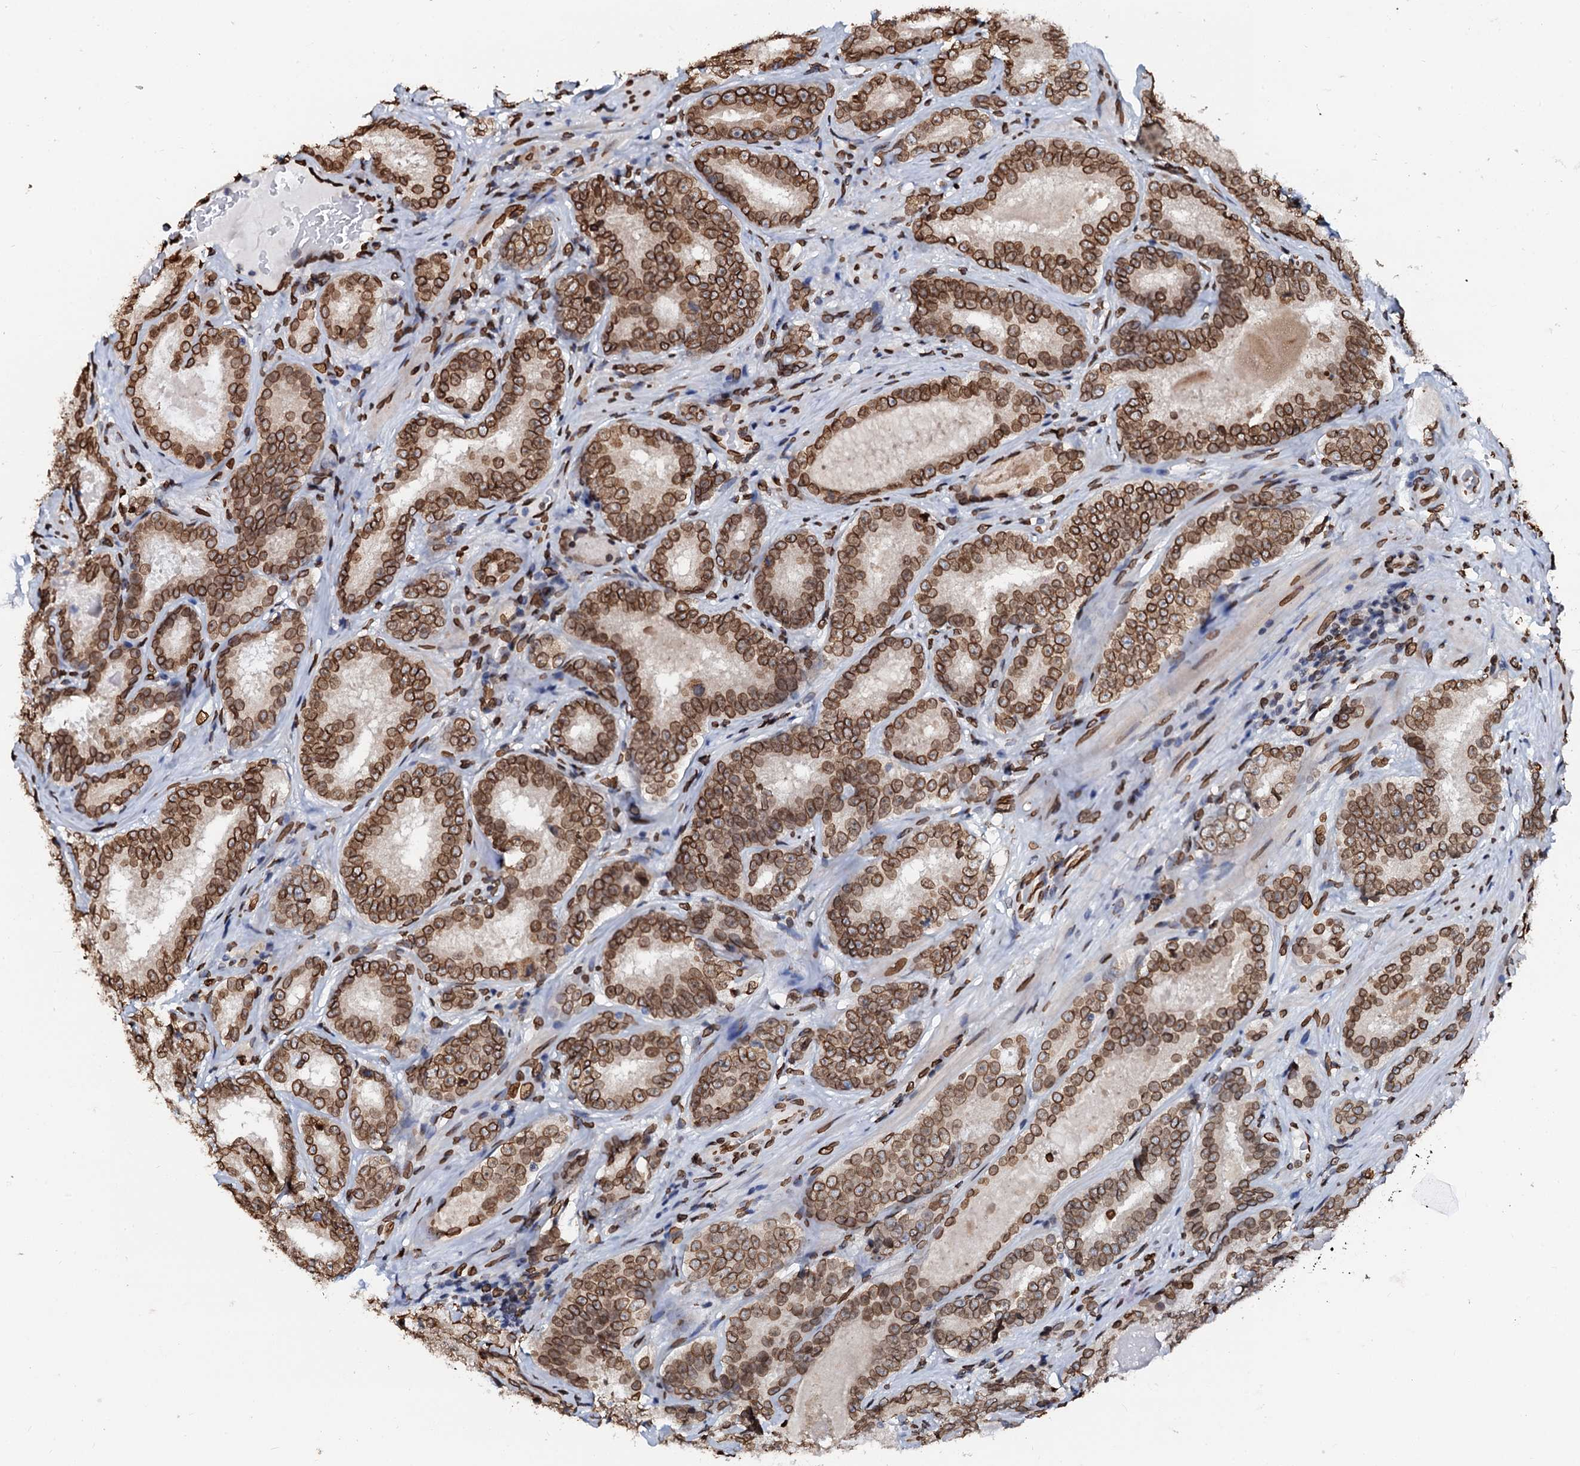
{"staining": {"intensity": "strong", "quantity": ">75%", "location": "cytoplasmic/membranous,nuclear"}, "tissue": "prostate cancer", "cell_type": "Tumor cells", "image_type": "cancer", "snomed": [{"axis": "morphology", "description": "Adenocarcinoma, High grade"}, {"axis": "topography", "description": "Prostate"}], "caption": "Immunohistochemical staining of prostate cancer demonstrates strong cytoplasmic/membranous and nuclear protein positivity in approximately >75% of tumor cells.", "gene": "KATNAL2", "patient": {"sex": "male", "age": 57}}